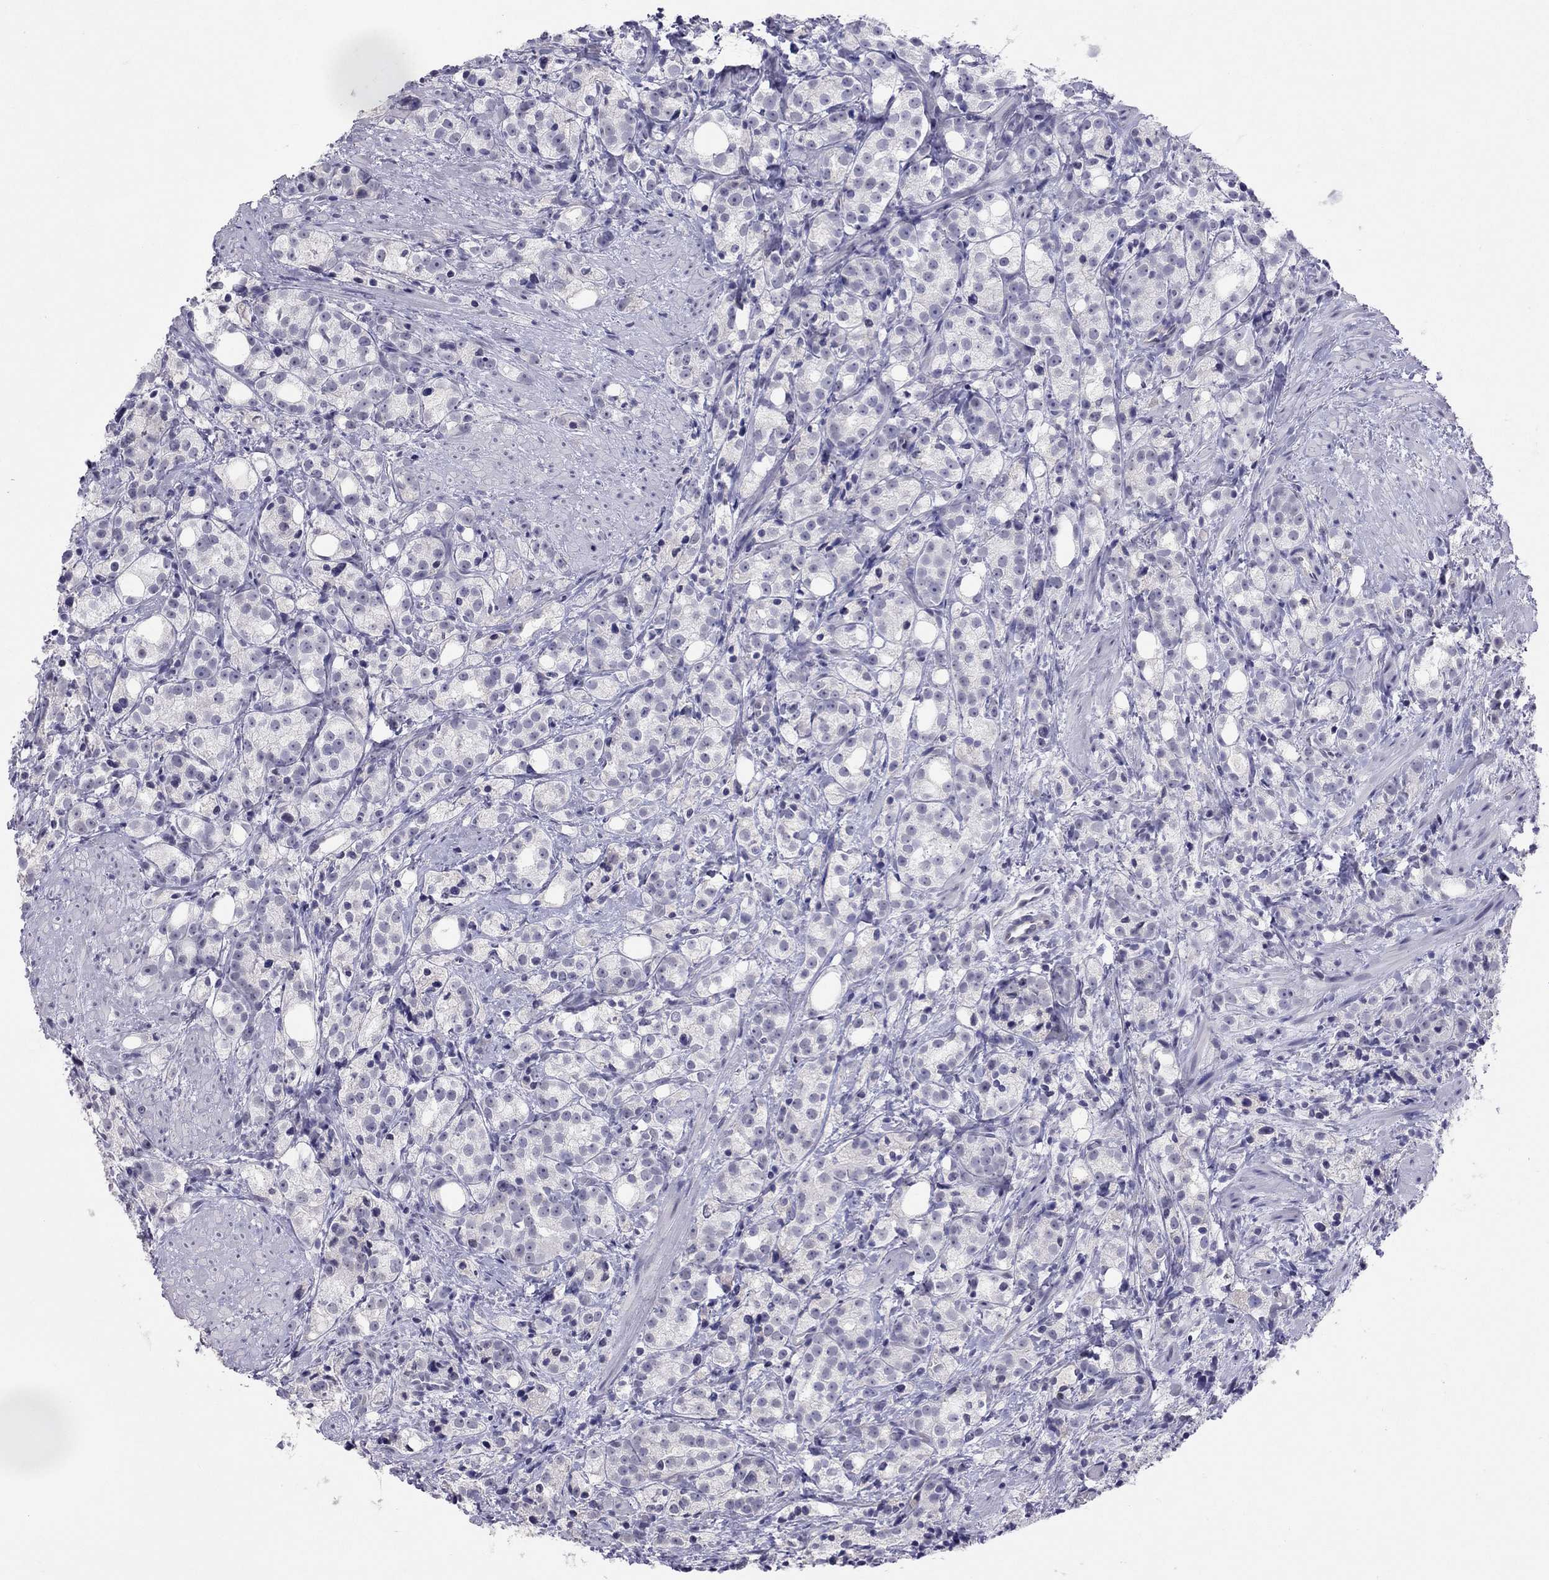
{"staining": {"intensity": "negative", "quantity": "none", "location": "none"}, "tissue": "prostate cancer", "cell_type": "Tumor cells", "image_type": "cancer", "snomed": [{"axis": "morphology", "description": "Adenocarcinoma, High grade"}, {"axis": "topography", "description": "Prostate"}], "caption": "A histopathology image of human prostate cancer (adenocarcinoma (high-grade)) is negative for staining in tumor cells. The staining was performed using DAB to visualize the protein expression in brown, while the nuclei were stained in blue with hematoxylin (Magnification: 20x).", "gene": "JHY", "patient": {"sex": "male", "age": 53}}